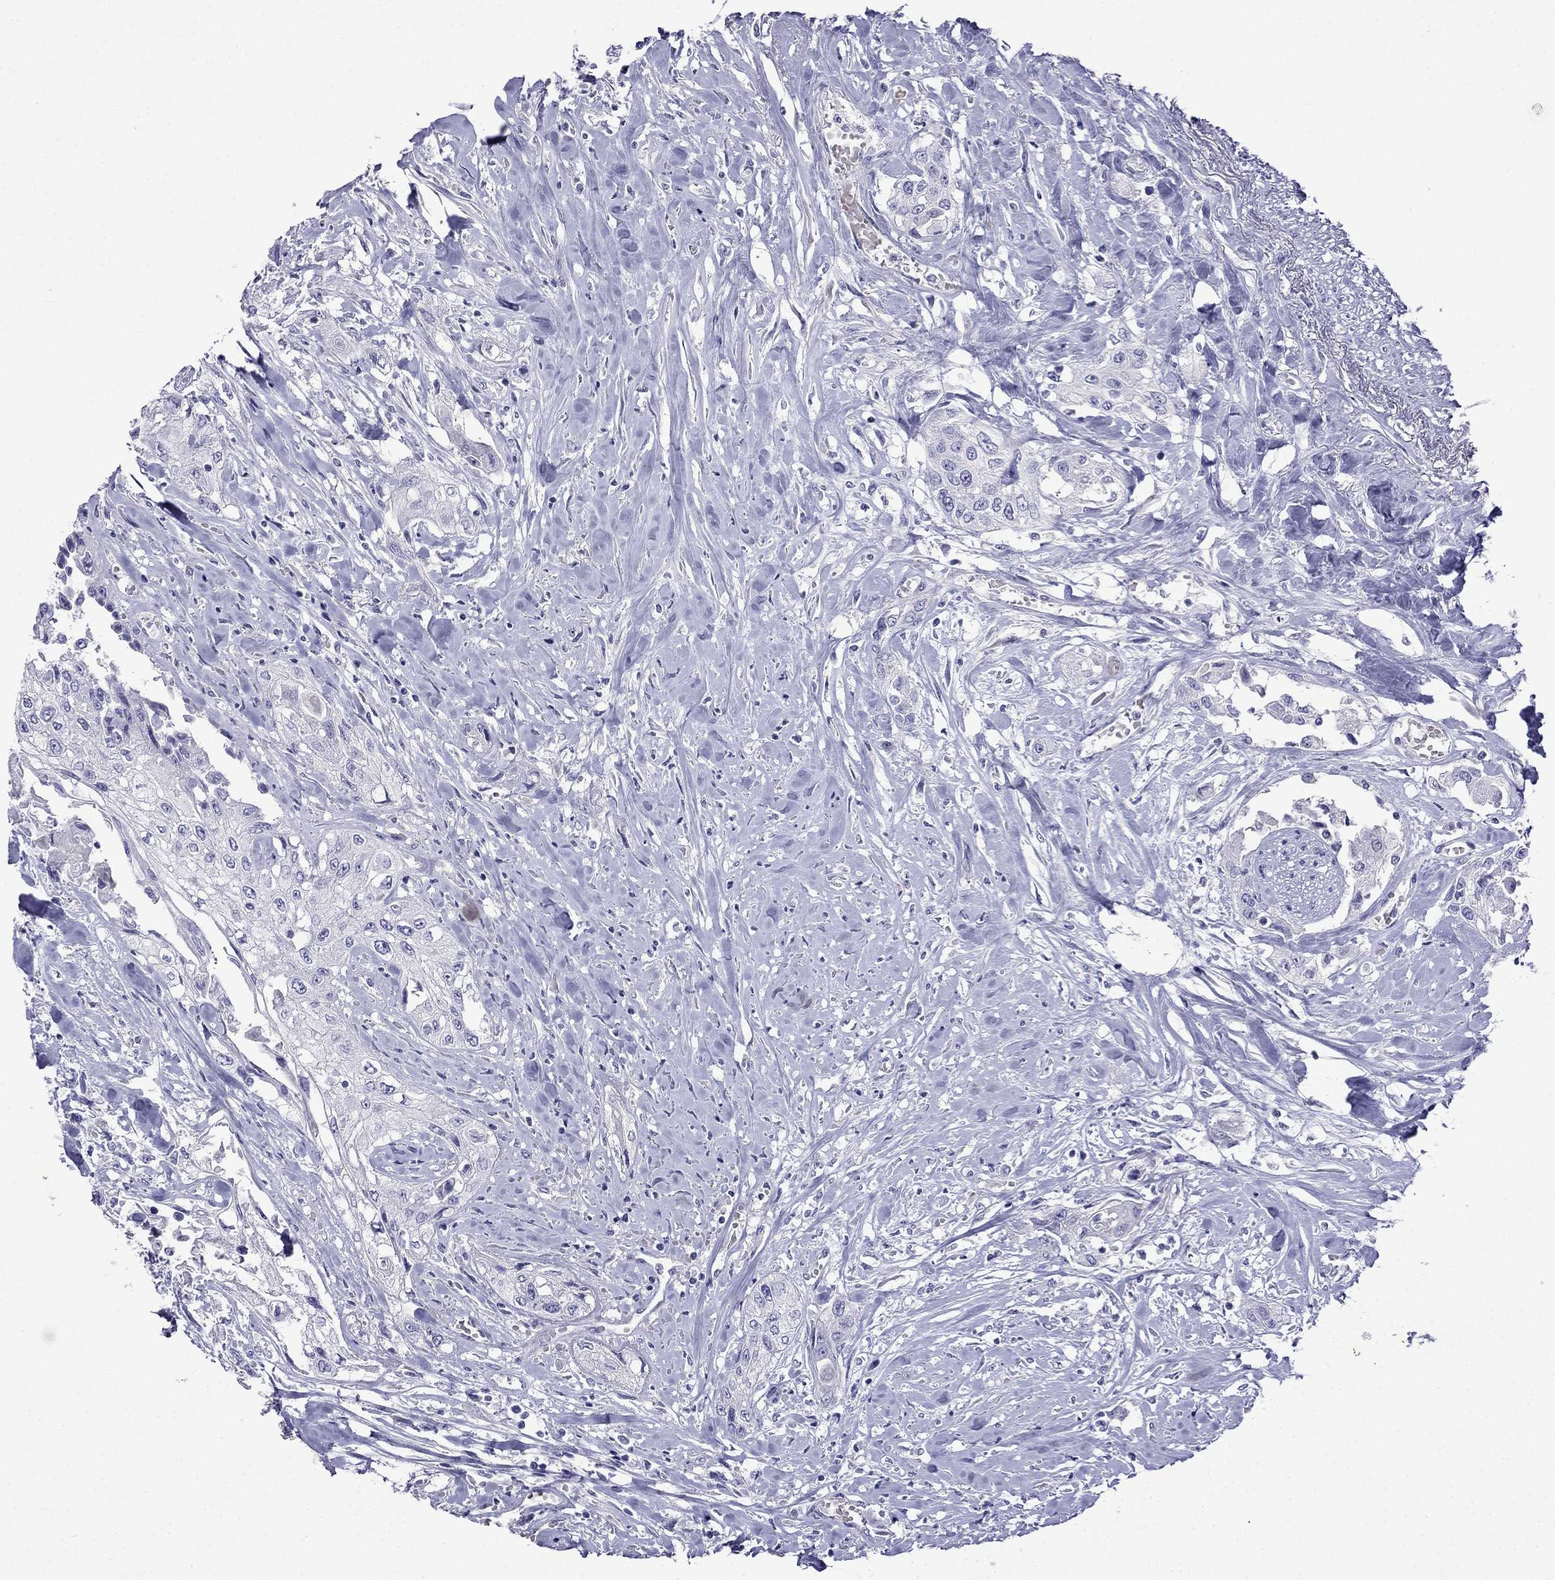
{"staining": {"intensity": "negative", "quantity": "none", "location": "none"}, "tissue": "head and neck cancer", "cell_type": "Tumor cells", "image_type": "cancer", "snomed": [{"axis": "morphology", "description": "Normal tissue, NOS"}, {"axis": "morphology", "description": "Squamous cell carcinoma, NOS"}, {"axis": "topography", "description": "Oral tissue"}, {"axis": "topography", "description": "Peripheral nerve tissue"}, {"axis": "topography", "description": "Head-Neck"}], "caption": "Photomicrograph shows no significant protein staining in tumor cells of head and neck cancer (squamous cell carcinoma).", "gene": "PATE1", "patient": {"sex": "female", "age": 59}}